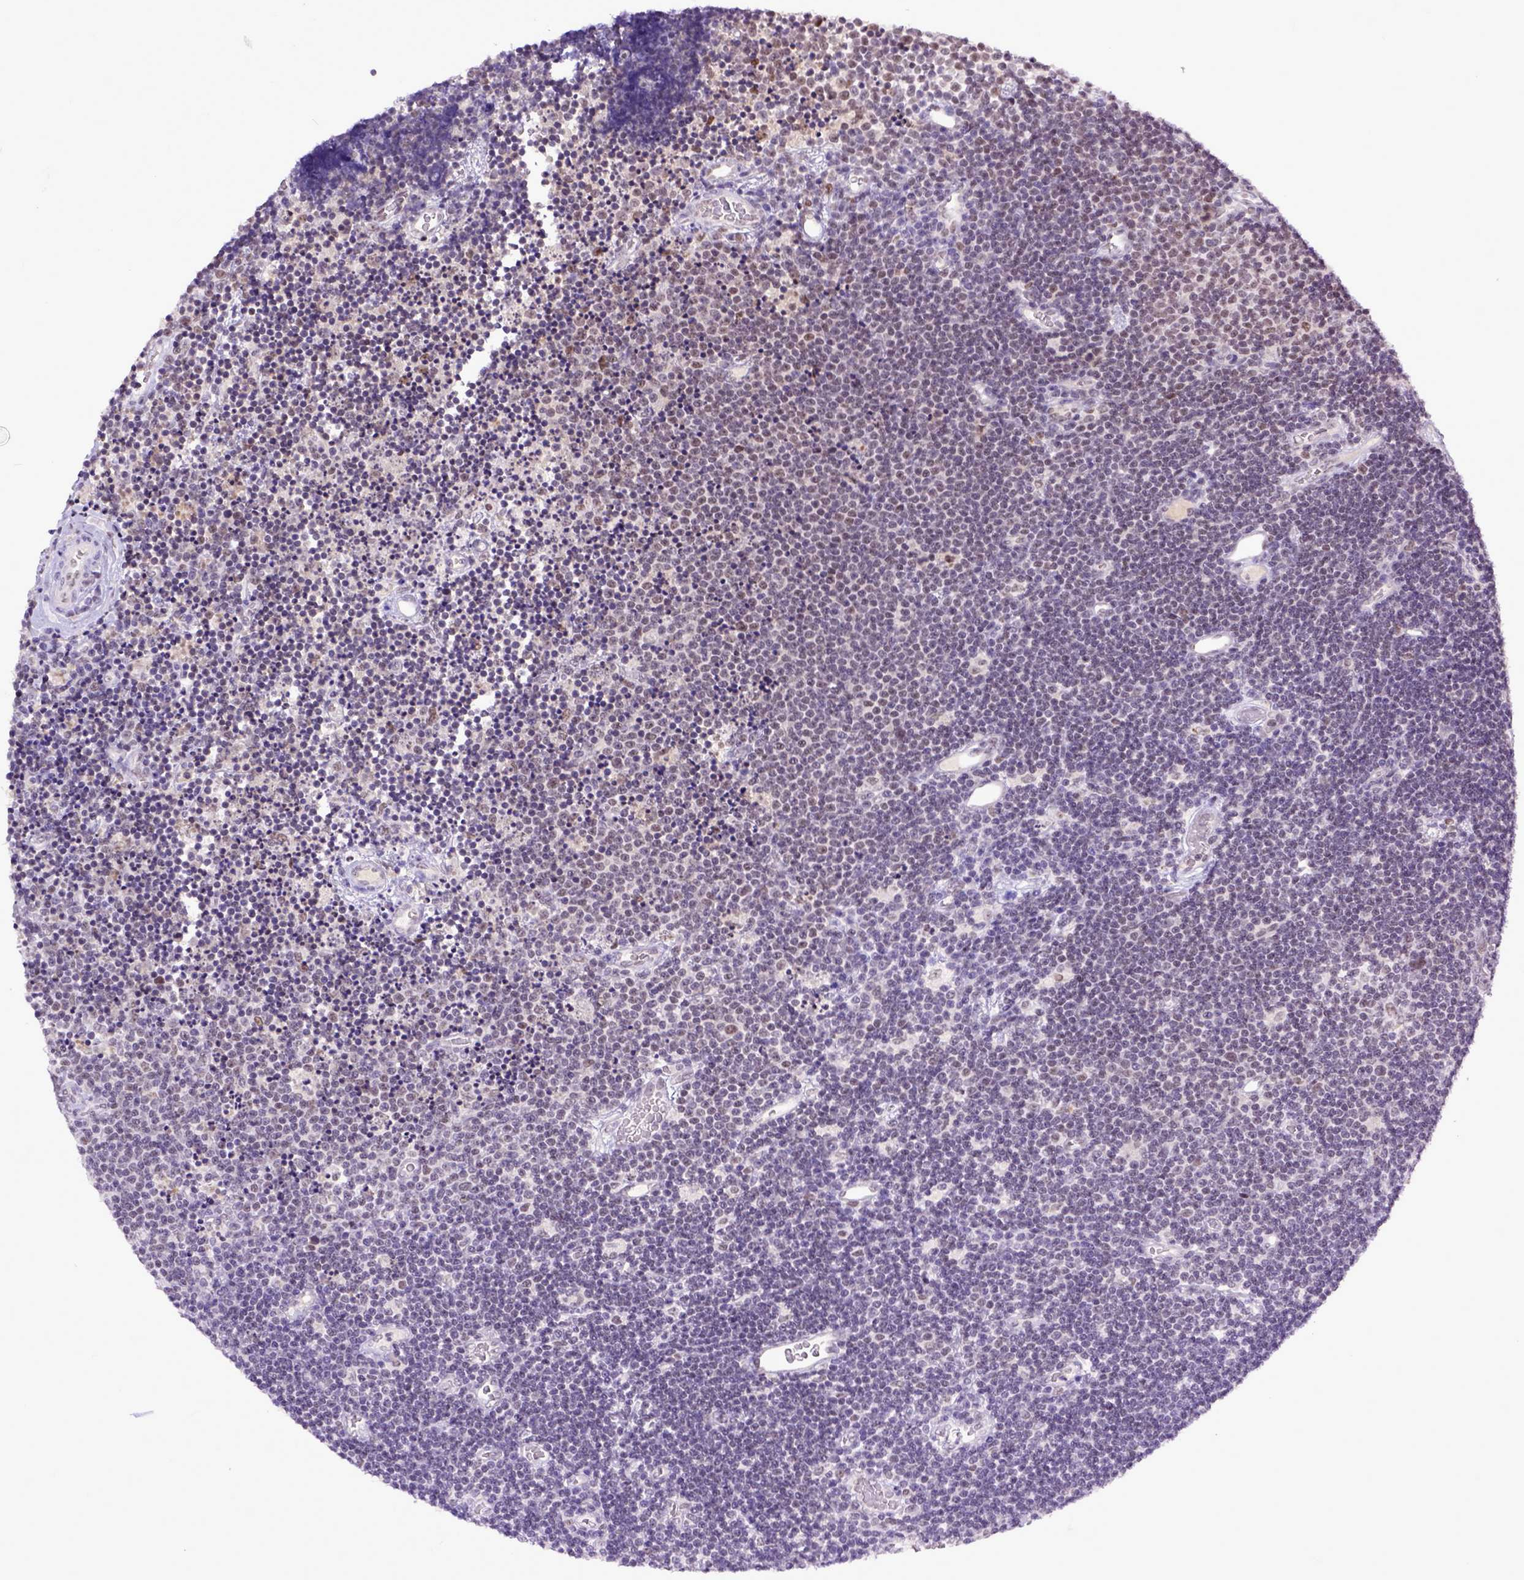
{"staining": {"intensity": "negative", "quantity": "none", "location": "none"}, "tissue": "lymphoma", "cell_type": "Tumor cells", "image_type": "cancer", "snomed": [{"axis": "morphology", "description": "Malignant lymphoma, non-Hodgkin's type, Low grade"}, {"axis": "topography", "description": "Brain"}], "caption": "Immunohistochemistry photomicrograph of neoplastic tissue: human malignant lymphoma, non-Hodgkin's type (low-grade) stained with DAB (3,3'-diaminobenzidine) reveals no significant protein positivity in tumor cells.", "gene": "RCC2", "patient": {"sex": "female", "age": 66}}